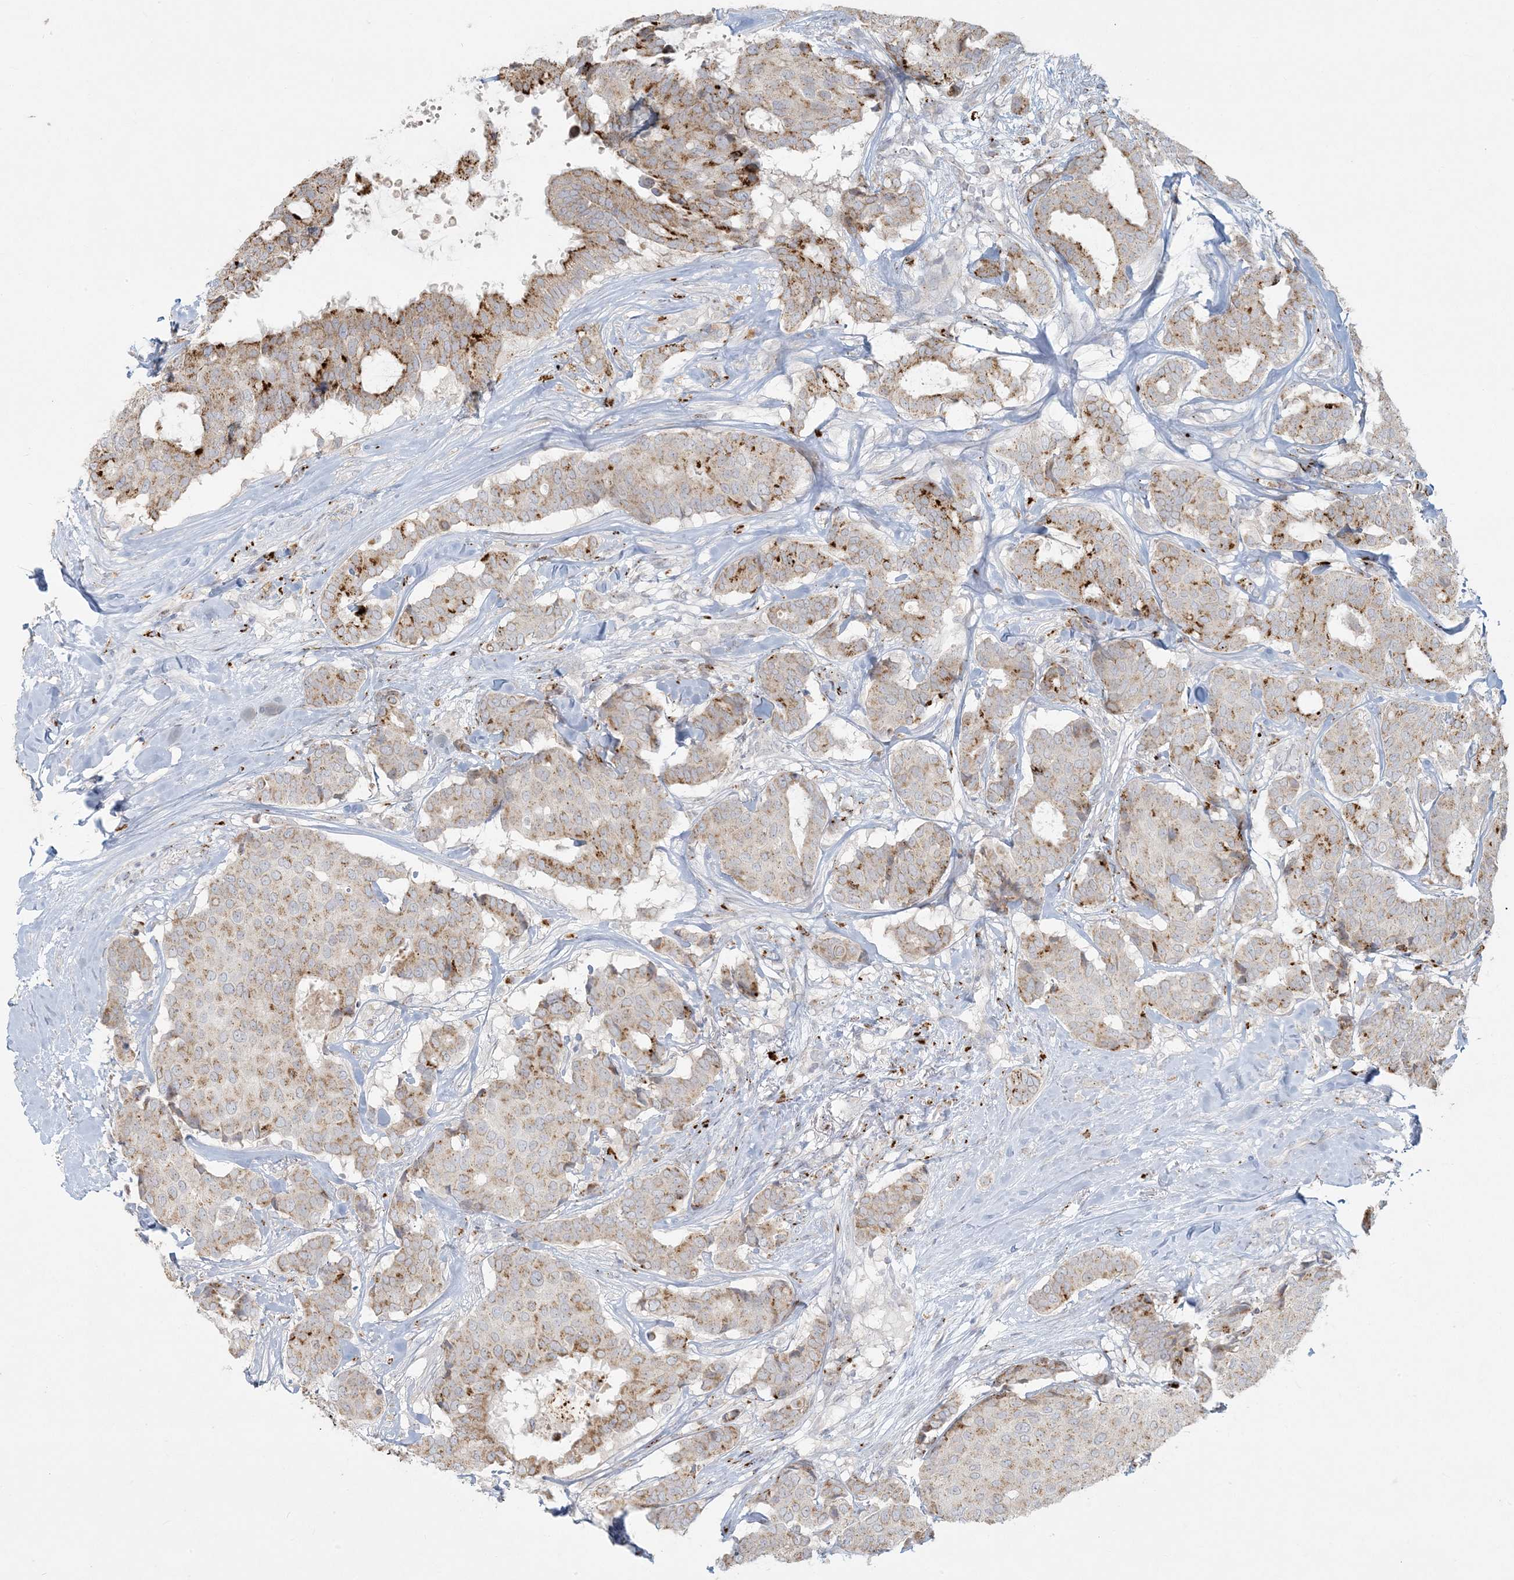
{"staining": {"intensity": "moderate", "quantity": "25%-75%", "location": "cytoplasmic/membranous"}, "tissue": "breast cancer", "cell_type": "Tumor cells", "image_type": "cancer", "snomed": [{"axis": "morphology", "description": "Duct carcinoma"}, {"axis": "topography", "description": "Breast"}], "caption": "This histopathology image displays immunohistochemistry (IHC) staining of human breast cancer, with medium moderate cytoplasmic/membranous positivity in approximately 25%-75% of tumor cells.", "gene": "MCAT", "patient": {"sex": "female", "age": 75}}